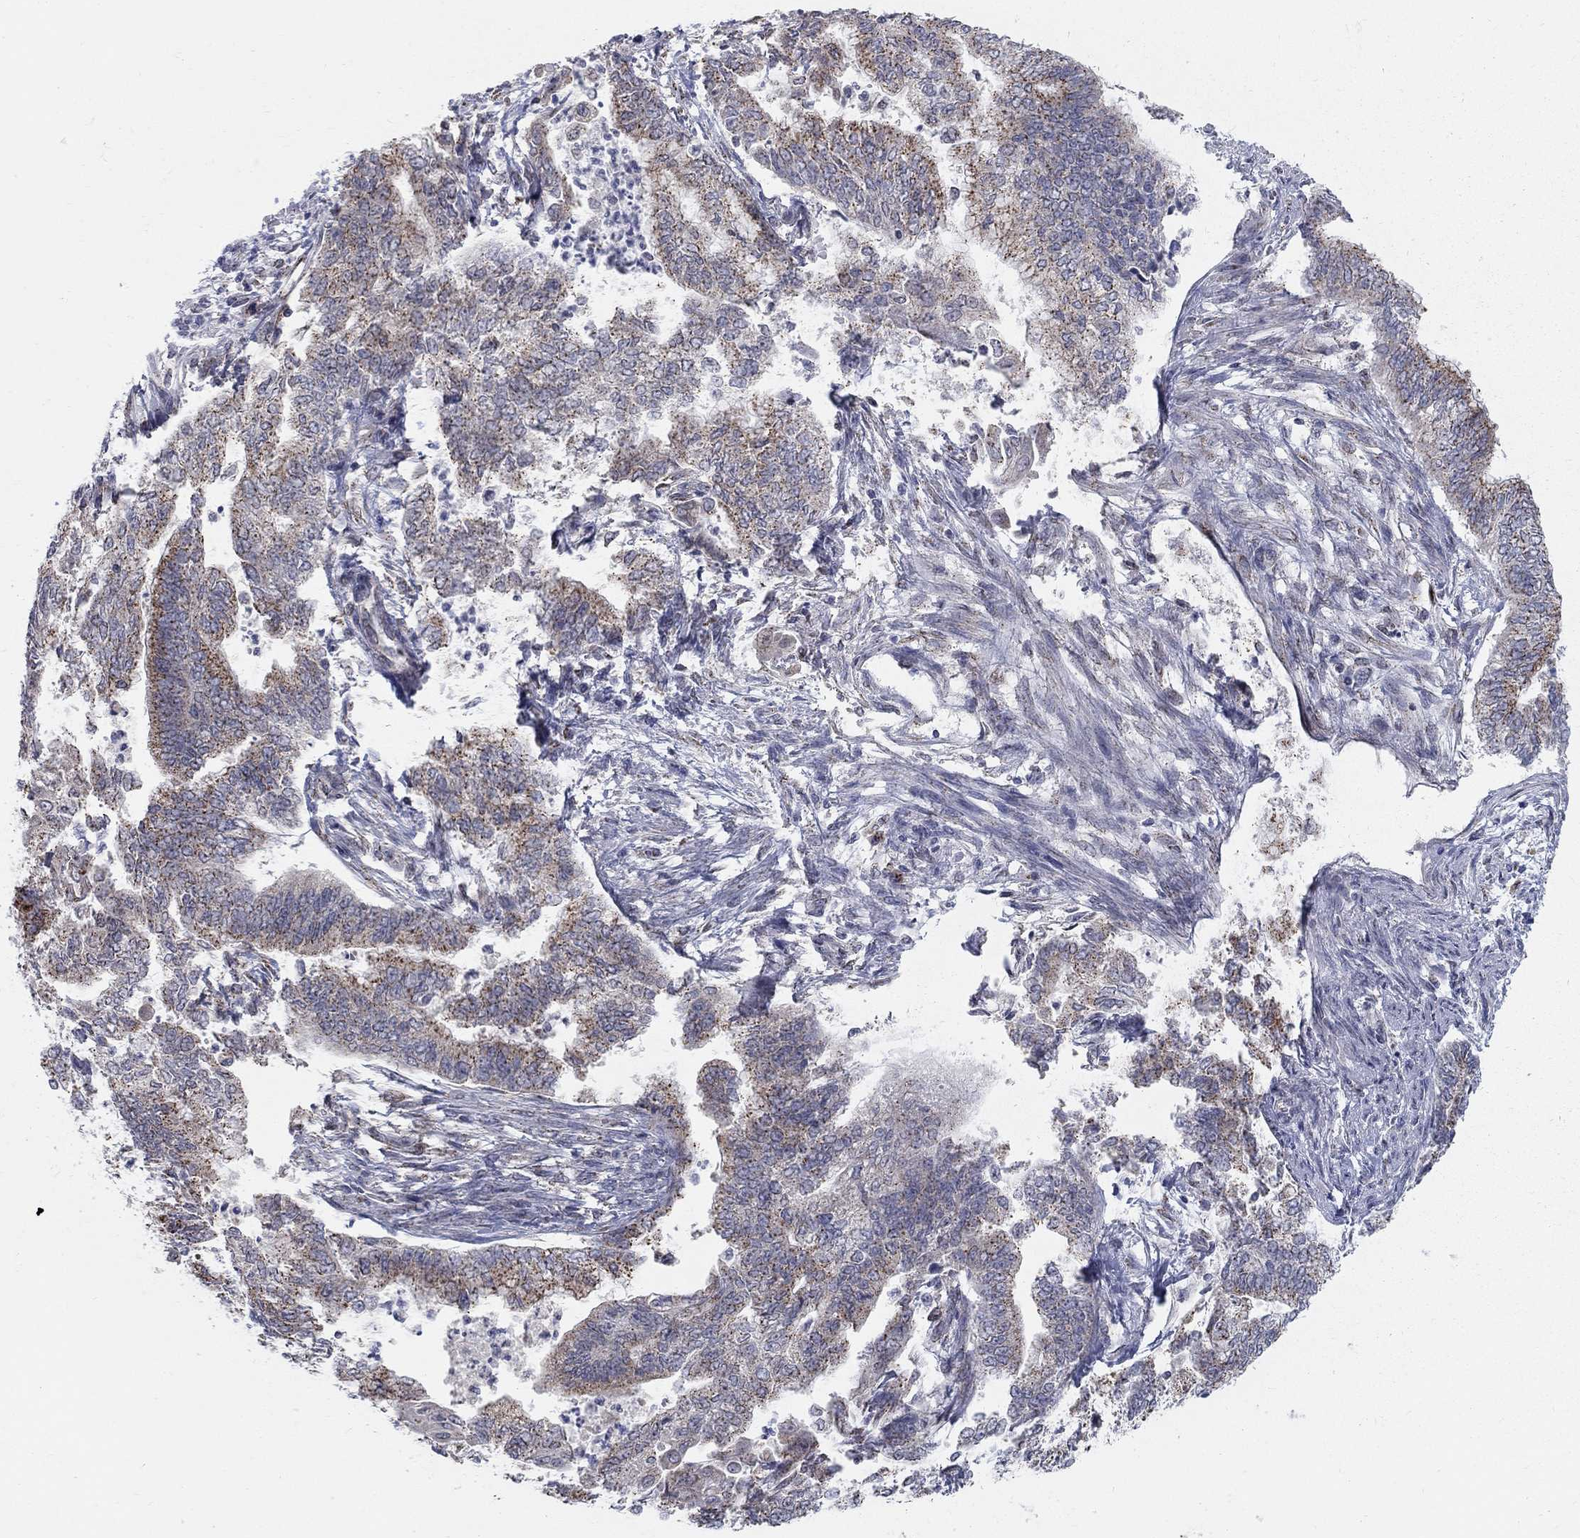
{"staining": {"intensity": "moderate", "quantity": "<25%", "location": "cytoplasmic/membranous"}, "tissue": "endometrial cancer", "cell_type": "Tumor cells", "image_type": "cancer", "snomed": [{"axis": "morphology", "description": "Adenocarcinoma, NOS"}, {"axis": "topography", "description": "Endometrium"}], "caption": "Immunohistochemistry of human endometrial adenocarcinoma displays low levels of moderate cytoplasmic/membranous expression in about <25% of tumor cells.", "gene": "PANK3", "patient": {"sex": "female", "age": 65}}